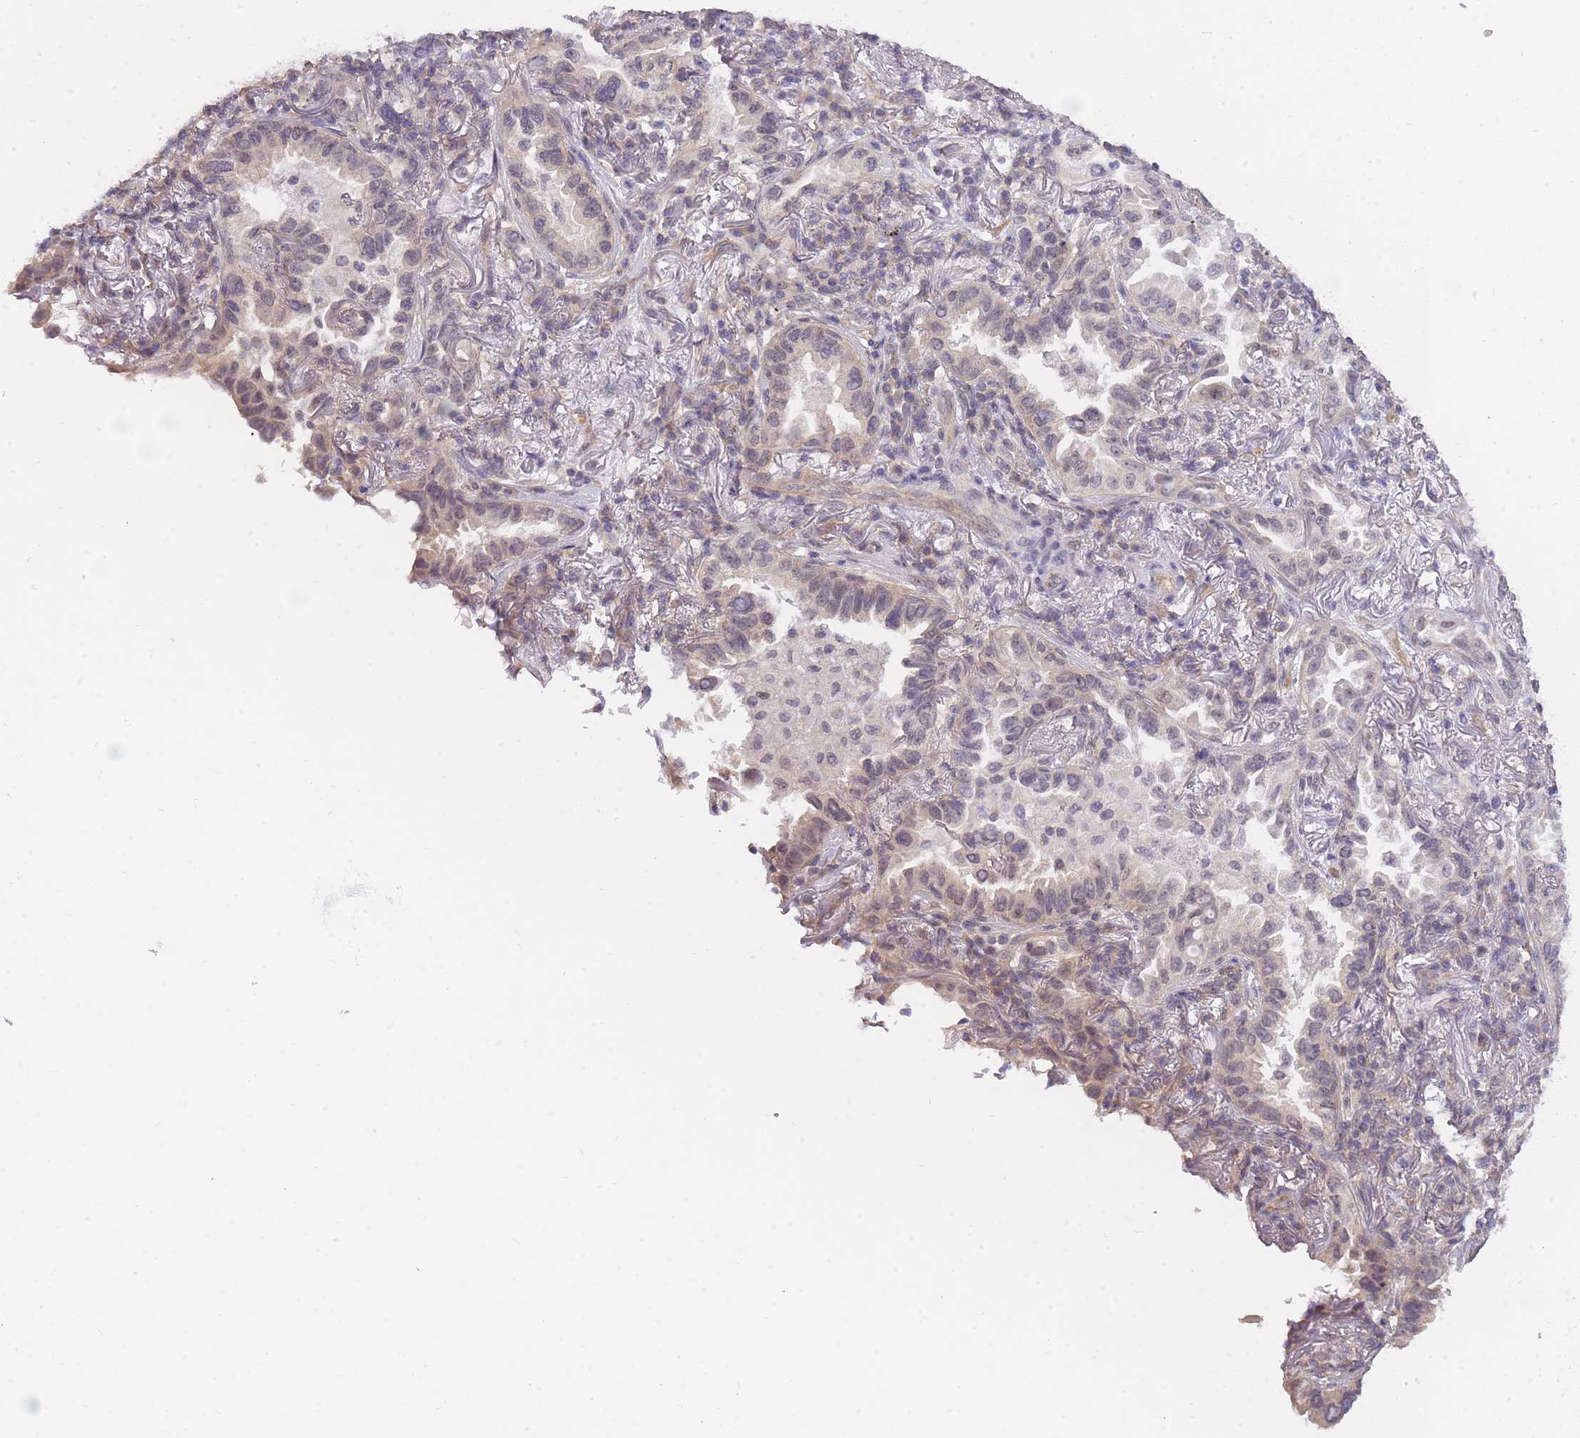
{"staining": {"intensity": "weak", "quantity": "<25%", "location": "nuclear"}, "tissue": "lung cancer", "cell_type": "Tumor cells", "image_type": "cancer", "snomed": [{"axis": "morphology", "description": "Adenocarcinoma, NOS"}, {"axis": "topography", "description": "Lung"}], "caption": "Protein analysis of lung adenocarcinoma demonstrates no significant expression in tumor cells.", "gene": "C19orf25", "patient": {"sex": "female", "age": 69}}